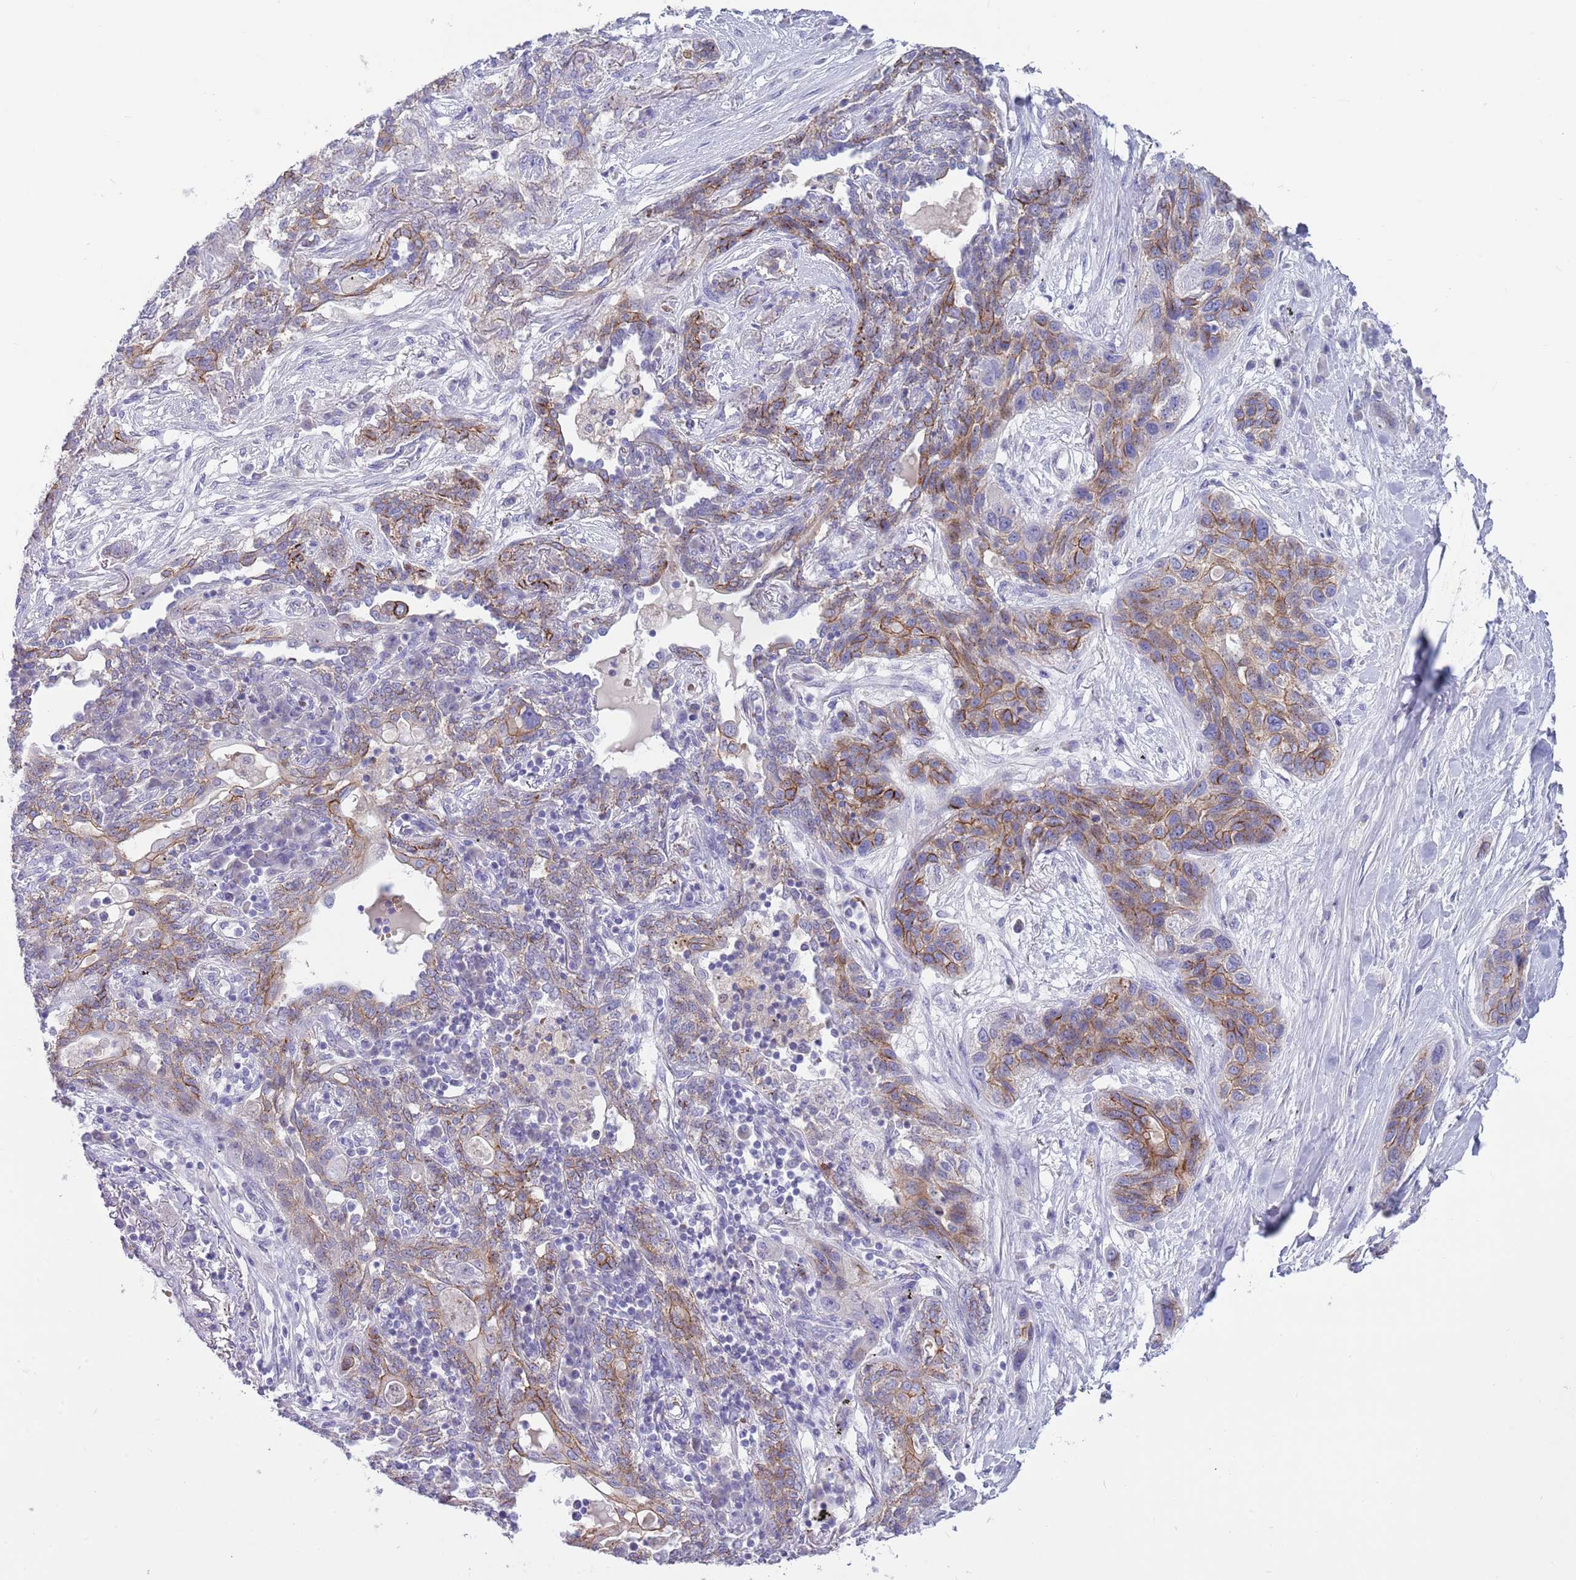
{"staining": {"intensity": "moderate", "quantity": ">75%", "location": "cytoplasmic/membranous"}, "tissue": "lung cancer", "cell_type": "Tumor cells", "image_type": "cancer", "snomed": [{"axis": "morphology", "description": "Squamous cell carcinoma, NOS"}, {"axis": "topography", "description": "Lung"}], "caption": "A micrograph showing moderate cytoplasmic/membranous staining in approximately >75% of tumor cells in lung squamous cell carcinoma, as visualized by brown immunohistochemical staining.", "gene": "DDHD1", "patient": {"sex": "female", "age": 70}}